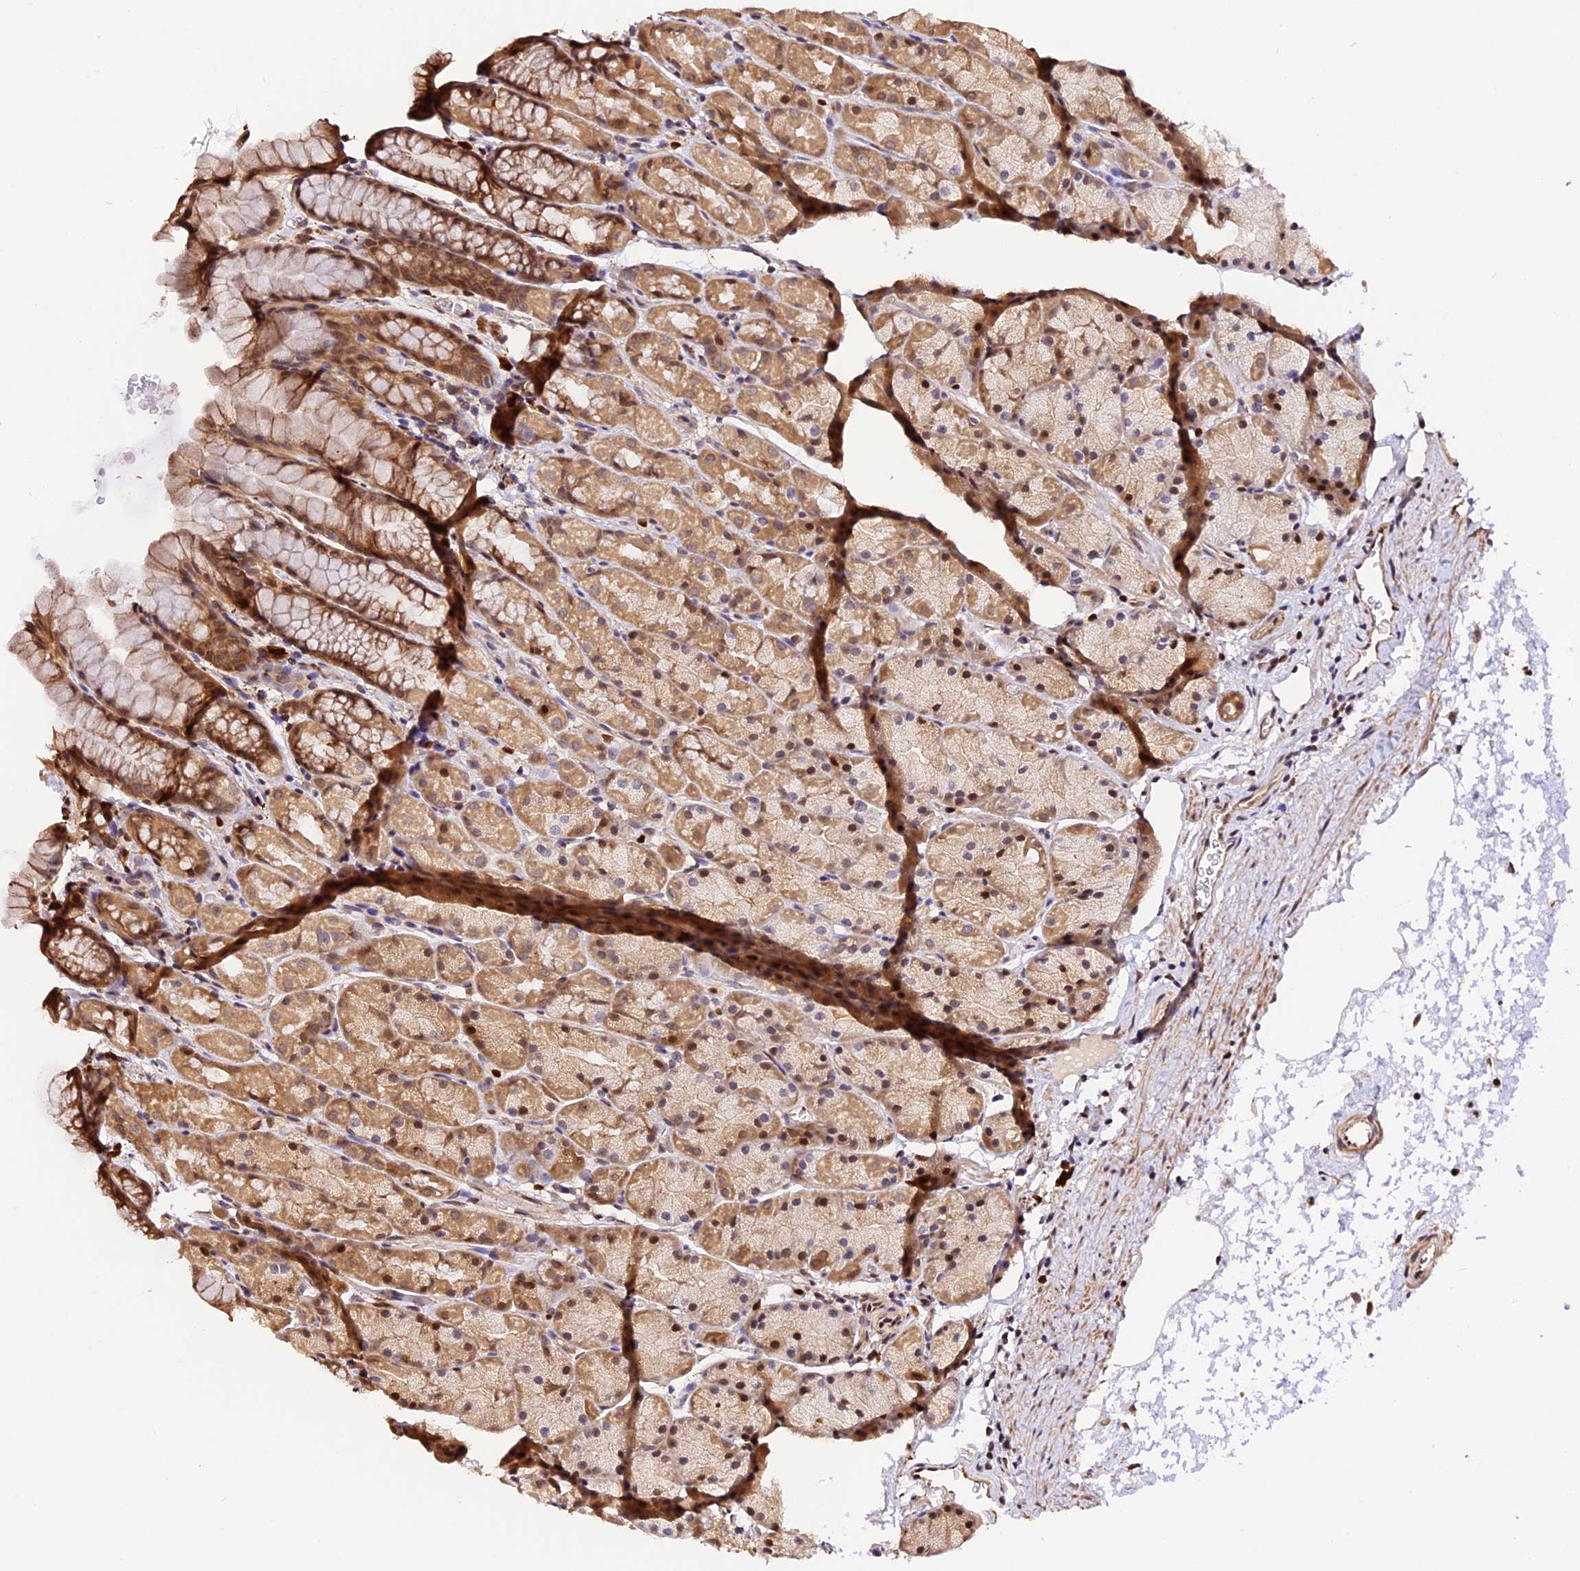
{"staining": {"intensity": "moderate", "quantity": ">75%", "location": "cytoplasmic/membranous,nuclear"}, "tissue": "stomach", "cell_type": "Glandular cells", "image_type": "normal", "snomed": [{"axis": "morphology", "description": "Normal tissue, NOS"}, {"axis": "topography", "description": "Stomach, upper"}, {"axis": "topography", "description": "Stomach"}], "caption": "Stomach stained with DAB (3,3'-diaminobenzidine) IHC displays medium levels of moderate cytoplasmic/membranous,nuclear positivity in about >75% of glandular cells. (DAB IHC, brown staining for protein, blue staining for nuclei).", "gene": "HERPUD1", "patient": {"sex": "male", "age": 47}}